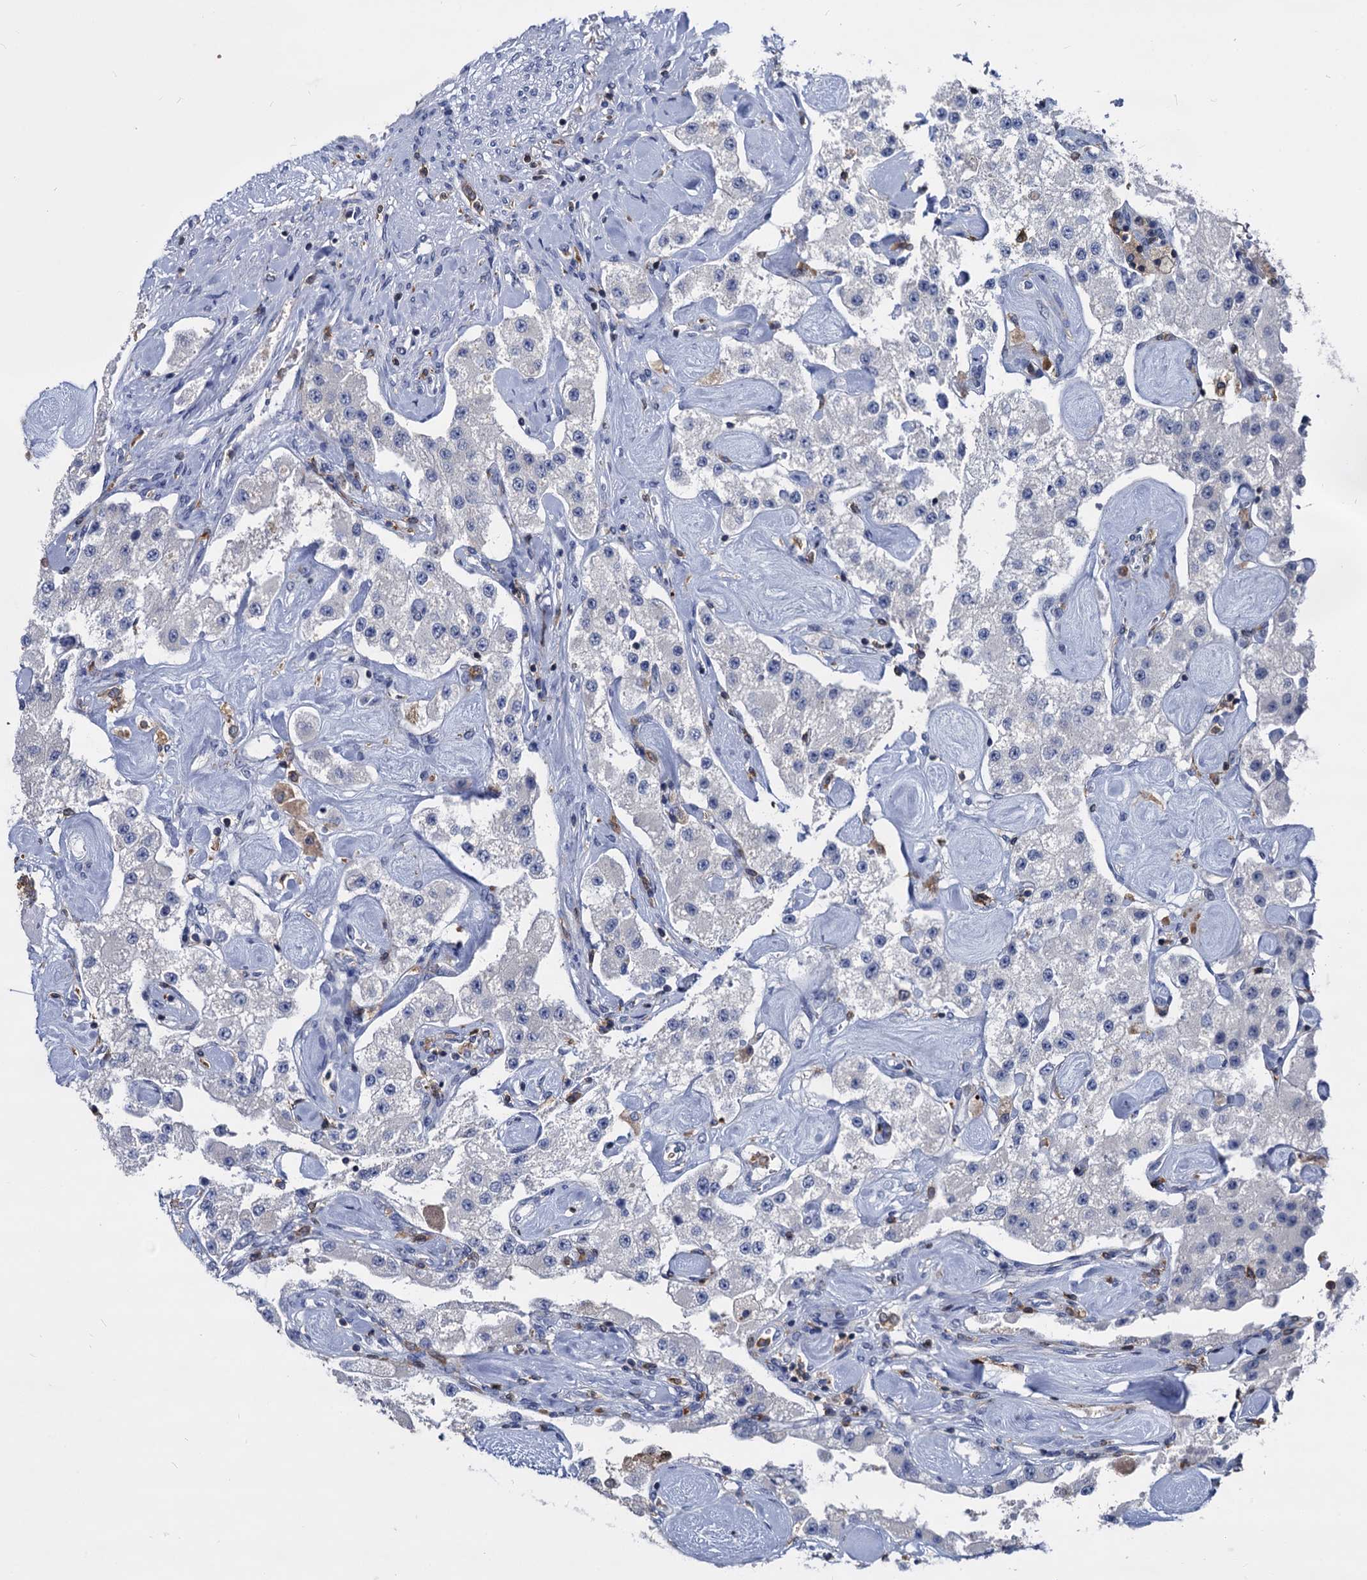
{"staining": {"intensity": "negative", "quantity": "none", "location": "none"}, "tissue": "carcinoid", "cell_type": "Tumor cells", "image_type": "cancer", "snomed": [{"axis": "morphology", "description": "Carcinoid, malignant, NOS"}, {"axis": "topography", "description": "Pancreas"}], "caption": "DAB immunohistochemical staining of carcinoid (malignant) demonstrates no significant staining in tumor cells. Nuclei are stained in blue.", "gene": "RHOG", "patient": {"sex": "male", "age": 41}}